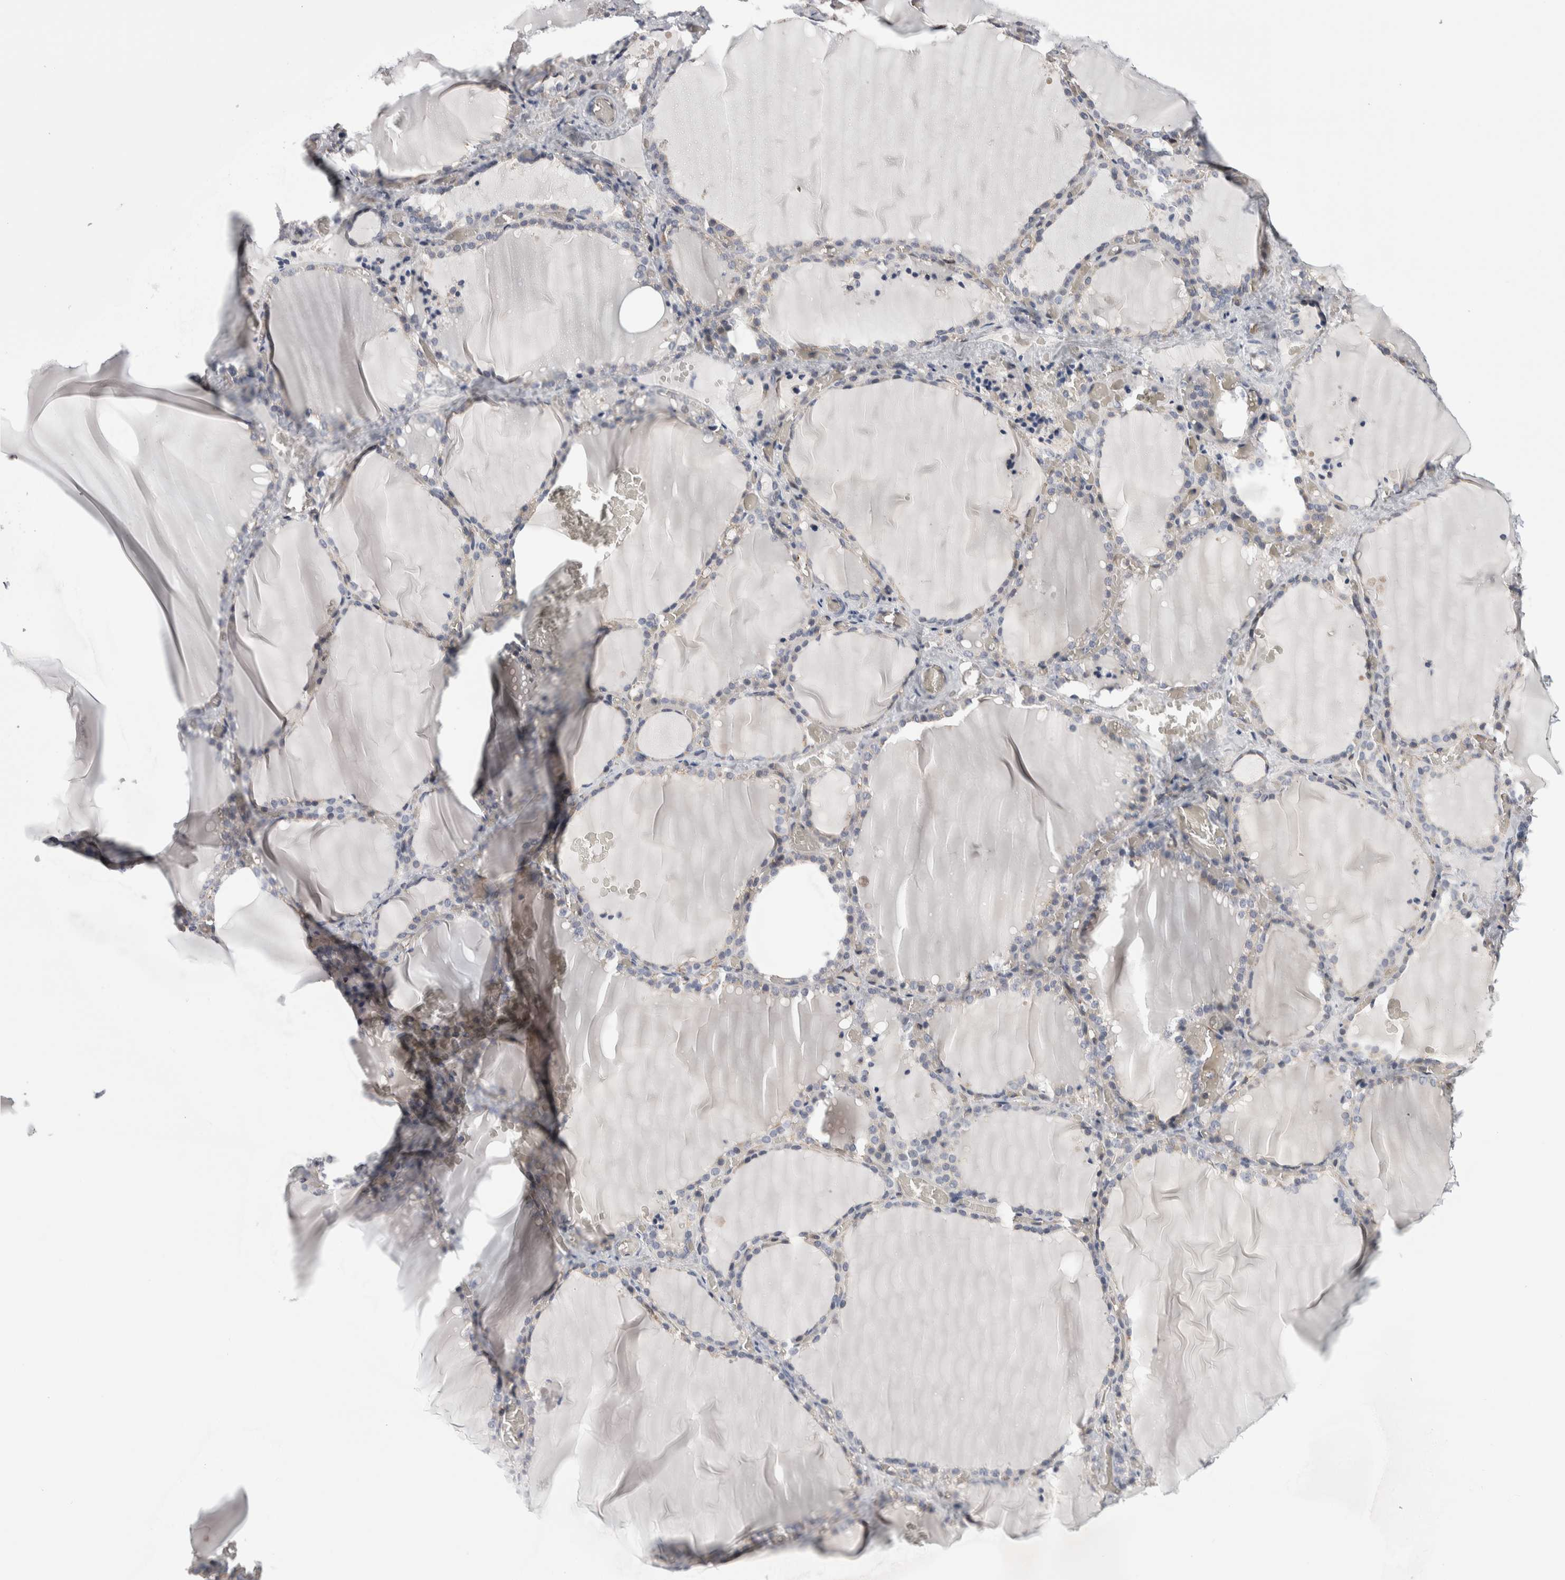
{"staining": {"intensity": "negative", "quantity": "none", "location": "none"}, "tissue": "thyroid gland", "cell_type": "Glandular cells", "image_type": "normal", "snomed": [{"axis": "morphology", "description": "Normal tissue, NOS"}, {"axis": "topography", "description": "Thyroid gland"}], "caption": "Protein analysis of unremarkable thyroid gland demonstrates no significant positivity in glandular cells.", "gene": "ZBTB49", "patient": {"sex": "female", "age": 22}}